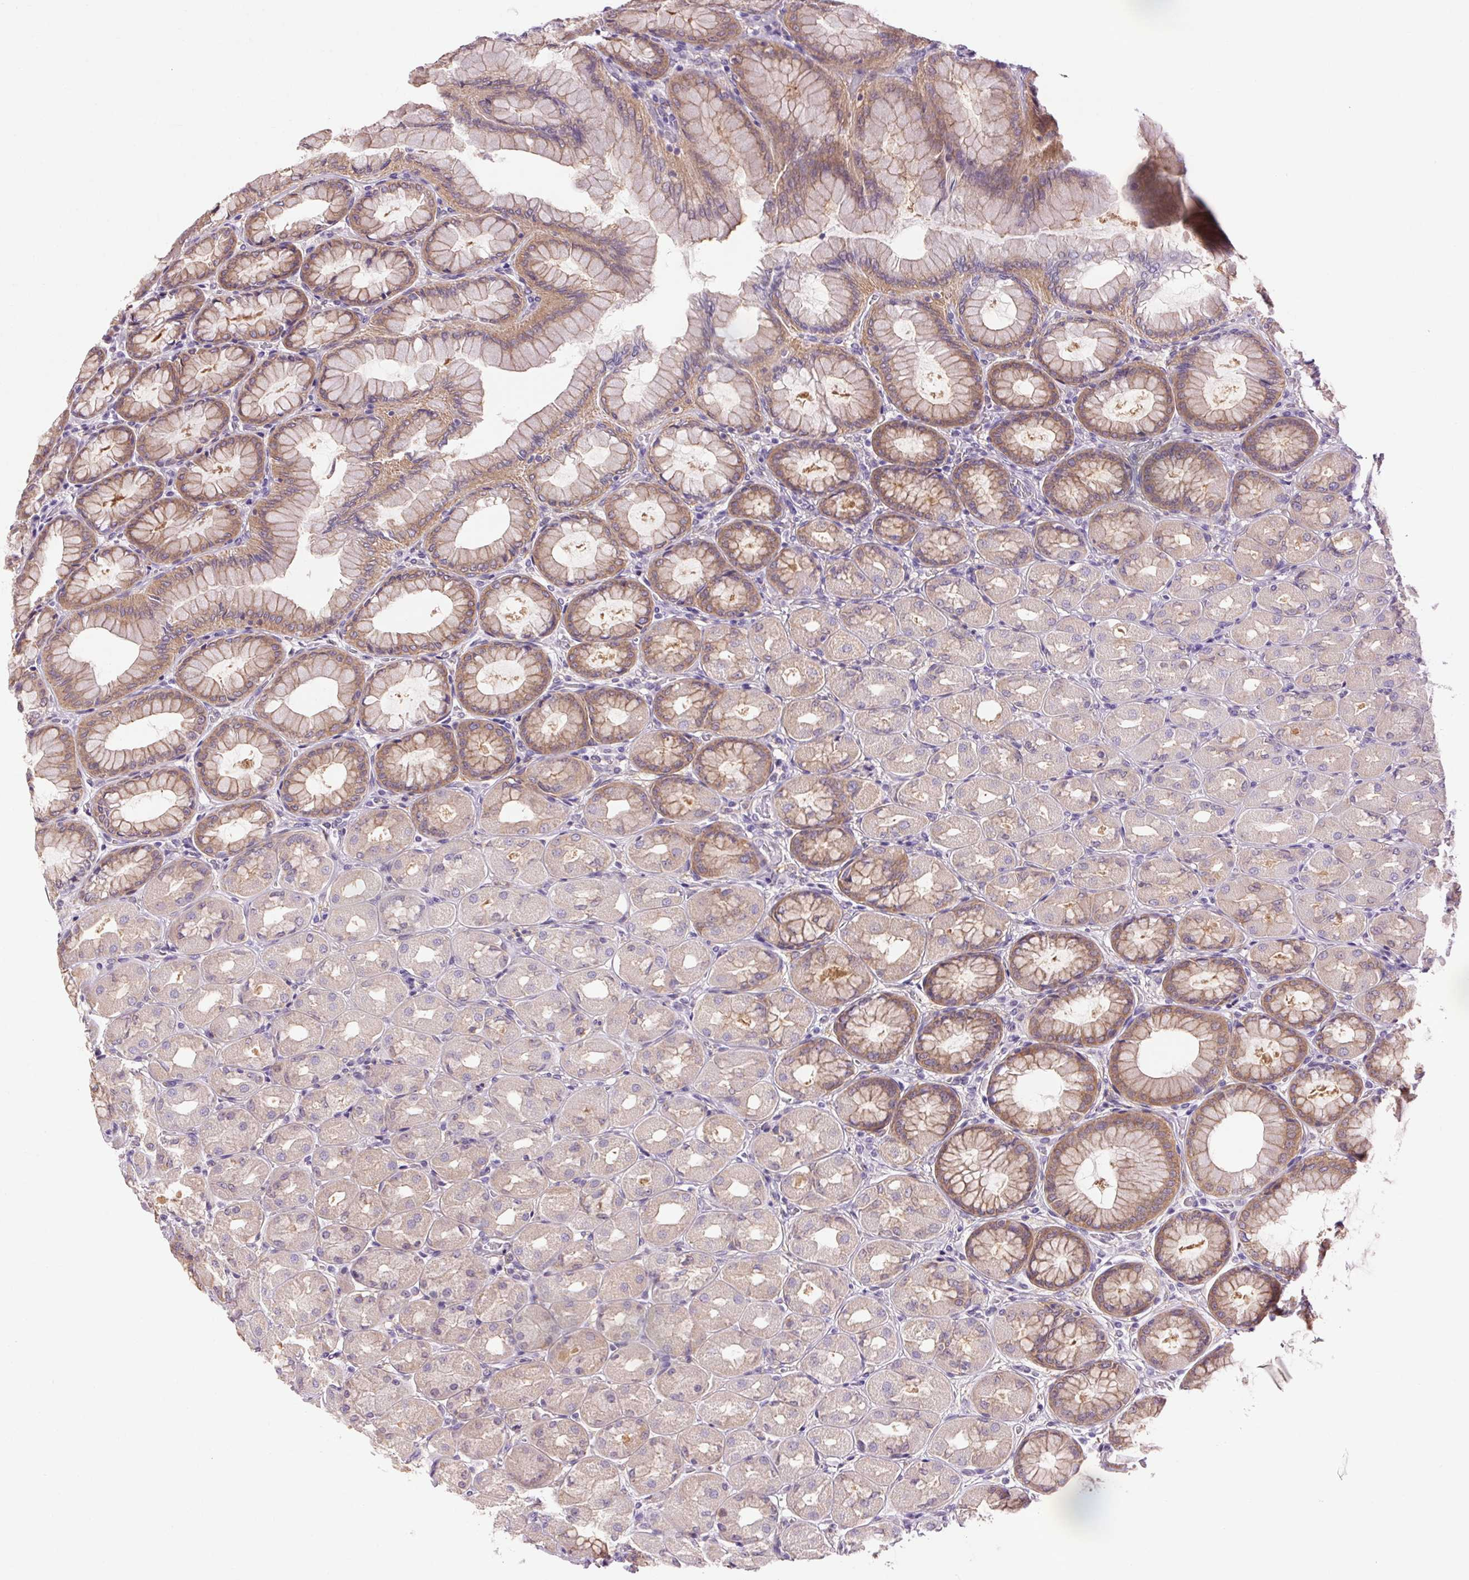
{"staining": {"intensity": "weak", "quantity": "25%-75%", "location": "cytoplasmic/membranous"}, "tissue": "stomach", "cell_type": "Glandular cells", "image_type": "normal", "snomed": [{"axis": "morphology", "description": "Normal tissue, NOS"}, {"axis": "topography", "description": "Stomach, upper"}], "caption": "Immunohistochemistry (IHC) histopathology image of normal stomach: stomach stained using IHC demonstrates low levels of weak protein expression localized specifically in the cytoplasmic/membranous of glandular cells, appearing as a cytoplasmic/membranous brown color.", "gene": "SOWAHC", "patient": {"sex": "female", "age": 56}}